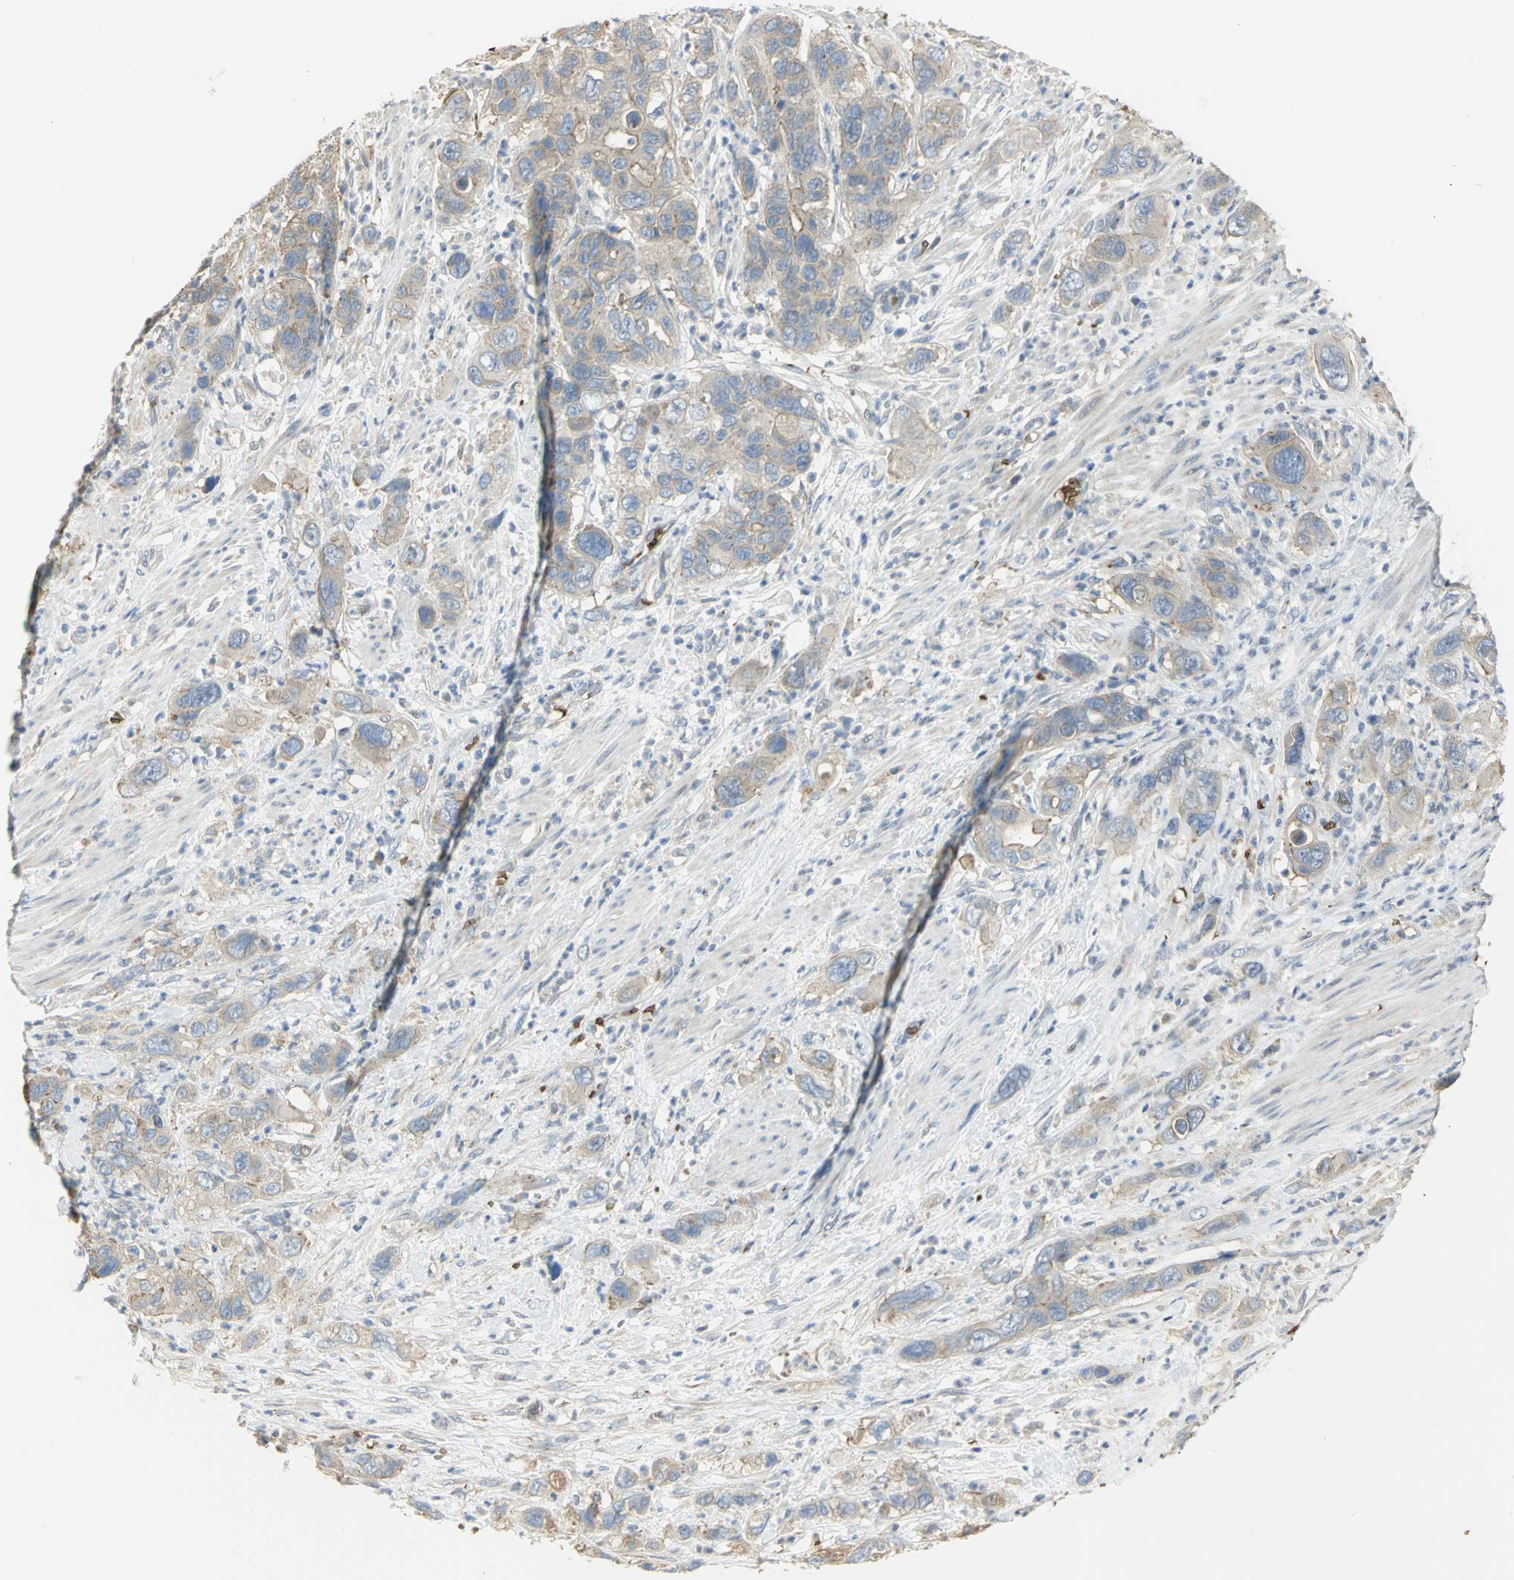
{"staining": {"intensity": "moderate", "quantity": "25%-75%", "location": "cytoplasmic/membranous"}, "tissue": "pancreatic cancer", "cell_type": "Tumor cells", "image_type": "cancer", "snomed": [{"axis": "morphology", "description": "Adenocarcinoma, NOS"}, {"axis": "topography", "description": "Pancreas"}], "caption": "Human adenocarcinoma (pancreatic) stained with a protein marker demonstrates moderate staining in tumor cells.", "gene": "ANK1", "patient": {"sex": "female", "age": 71}}